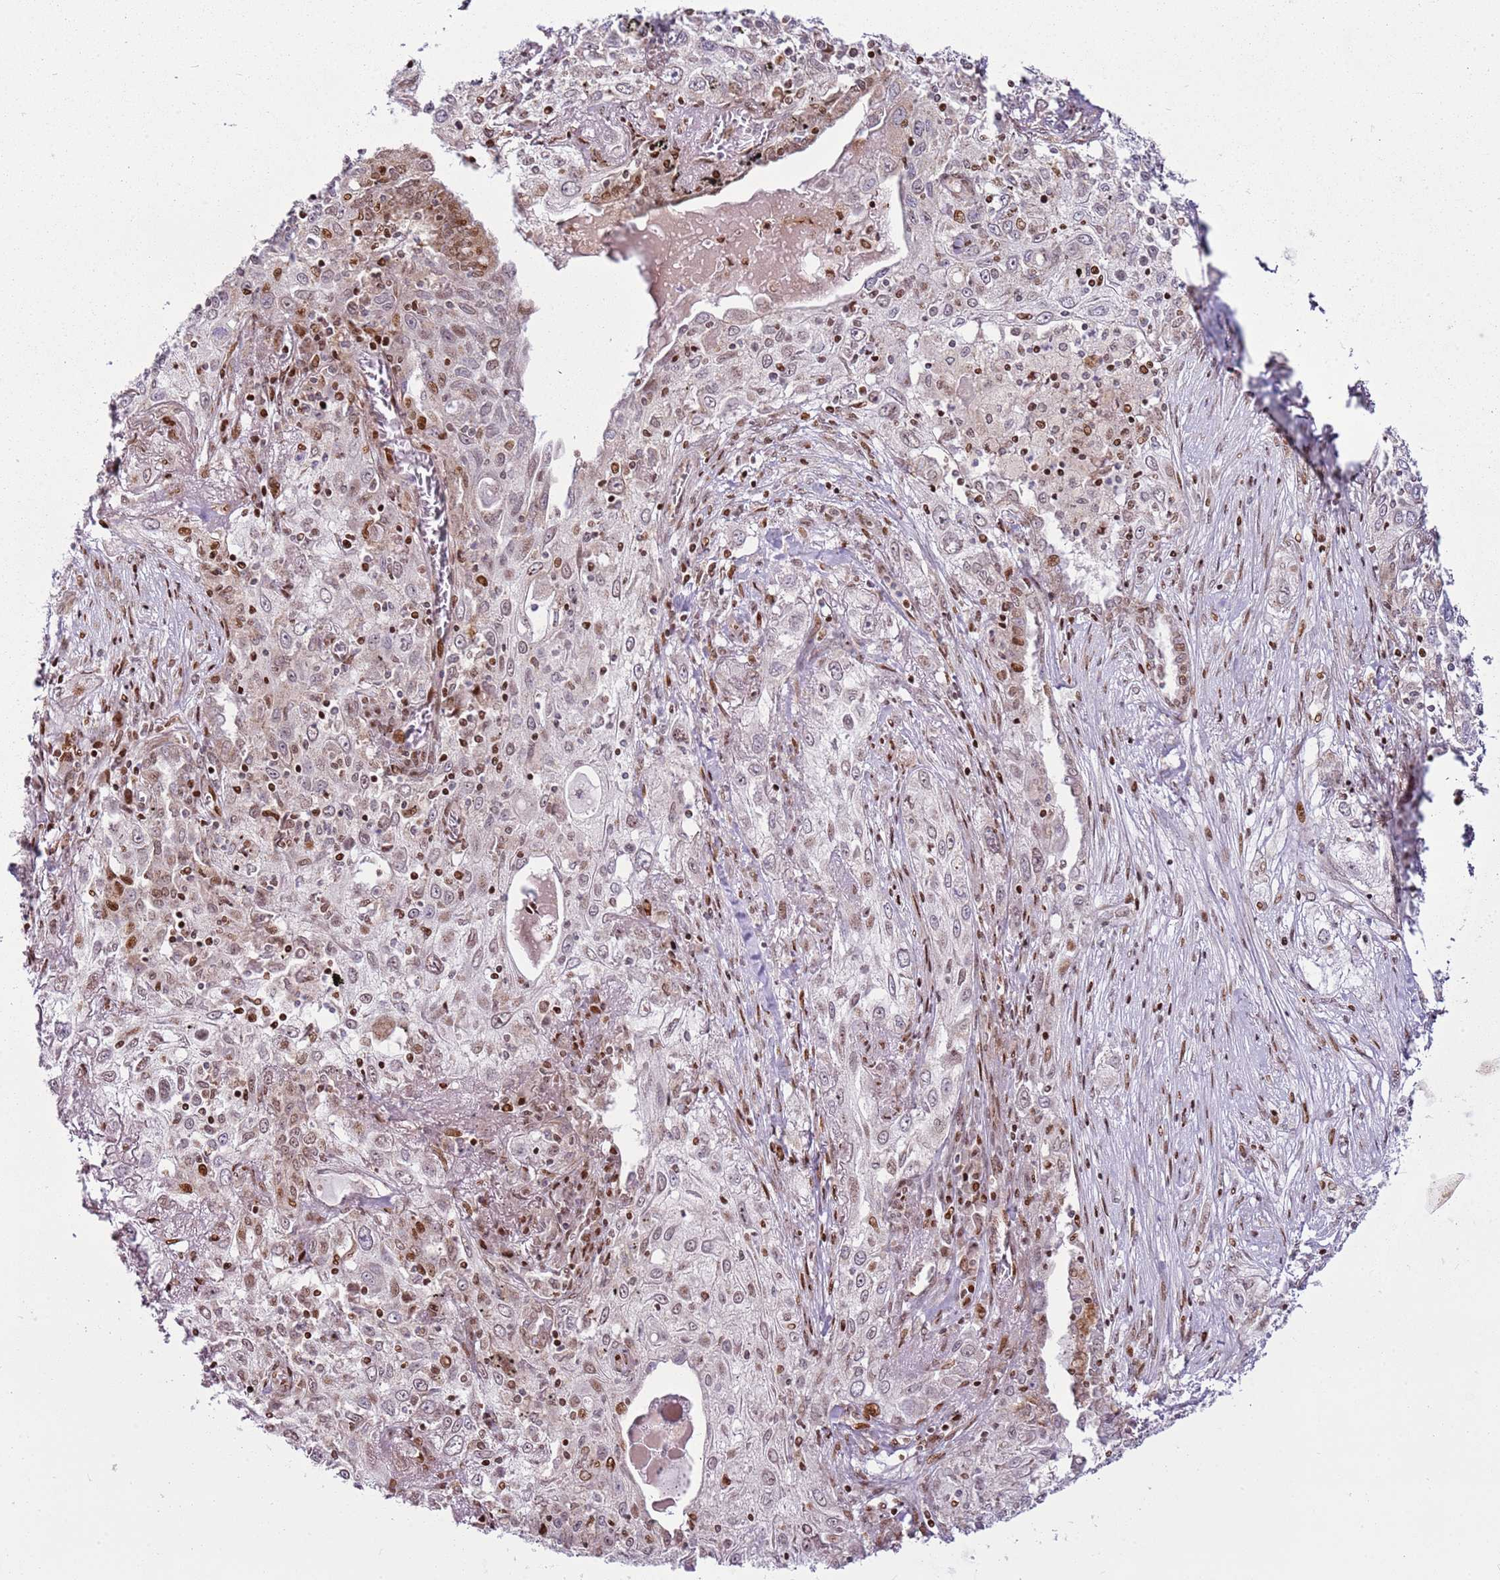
{"staining": {"intensity": "weak", "quantity": "<25%", "location": "cytoplasmic/membranous,nuclear"}, "tissue": "lung cancer", "cell_type": "Tumor cells", "image_type": "cancer", "snomed": [{"axis": "morphology", "description": "Squamous cell carcinoma, NOS"}, {"axis": "topography", "description": "Lung"}], "caption": "Immunohistochemical staining of squamous cell carcinoma (lung) exhibits no significant staining in tumor cells.", "gene": "PCTP", "patient": {"sex": "female", "age": 69}}